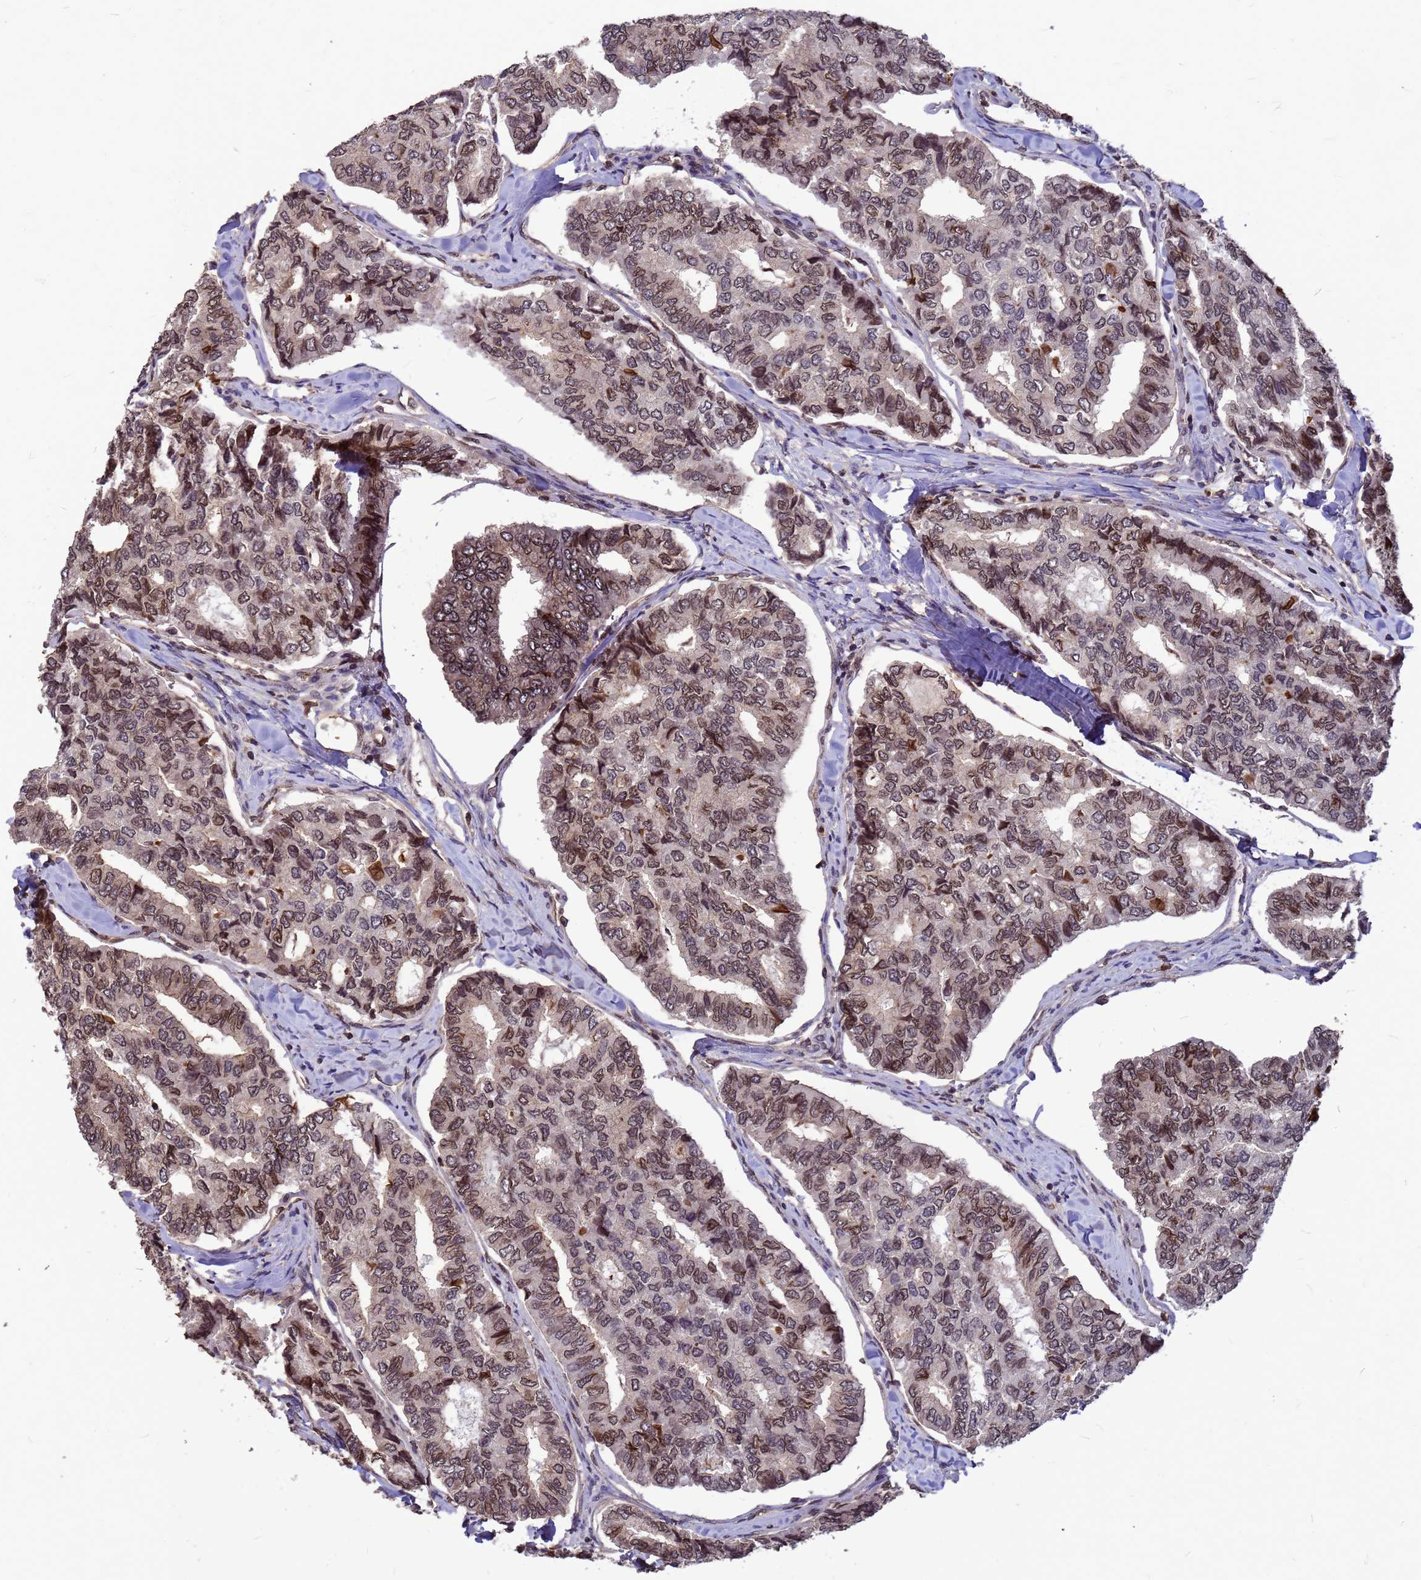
{"staining": {"intensity": "moderate", "quantity": ">75%", "location": "cytoplasmic/membranous,nuclear"}, "tissue": "thyroid cancer", "cell_type": "Tumor cells", "image_type": "cancer", "snomed": [{"axis": "morphology", "description": "Papillary adenocarcinoma, NOS"}, {"axis": "topography", "description": "Thyroid gland"}], "caption": "Protein expression analysis of human thyroid papillary adenocarcinoma reveals moderate cytoplasmic/membranous and nuclear expression in approximately >75% of tumor cells.", "gene": "C1orf35", "patient": {"sex": "female", "age": 35}}